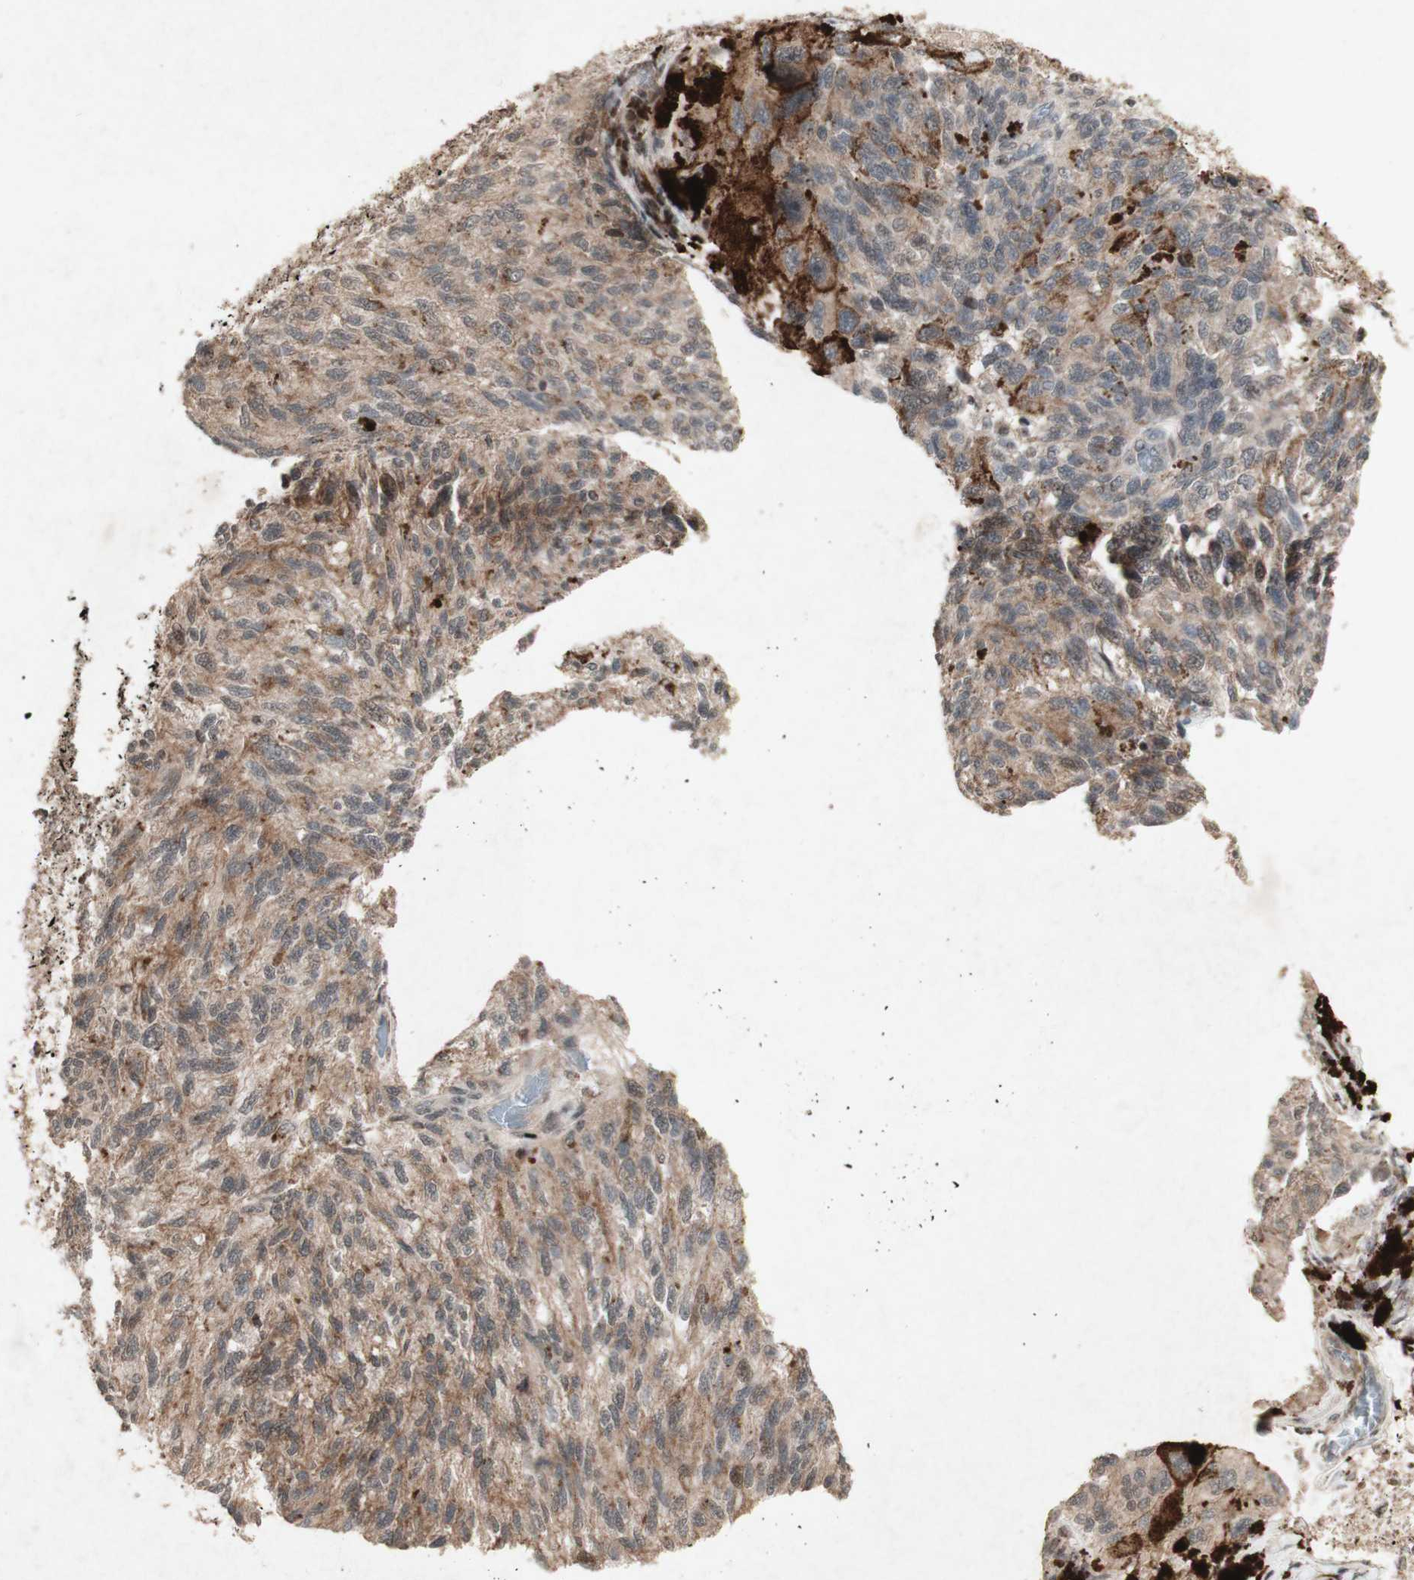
{"staining": {"intensity": "weak", "quantity": ">75%", "location": "cytoplasmic/membranous"}, "tissue": "melanoma", "cell_type": "Tumor cells", "image_type": "cancer", "snomed": [{"axis": "morphology", "description": "Malignant melanoma, NOS"}, {"axis": "topography", "description": "Skin"}], "caption": "Immunohistochemical staining of human malignant melanoma reveals low levels of weak cytoplasmic/membranous staining in about >75% of tumor cells.", "gene": "PLXNA1", "patient": {"sex": "female", "age": 73}}